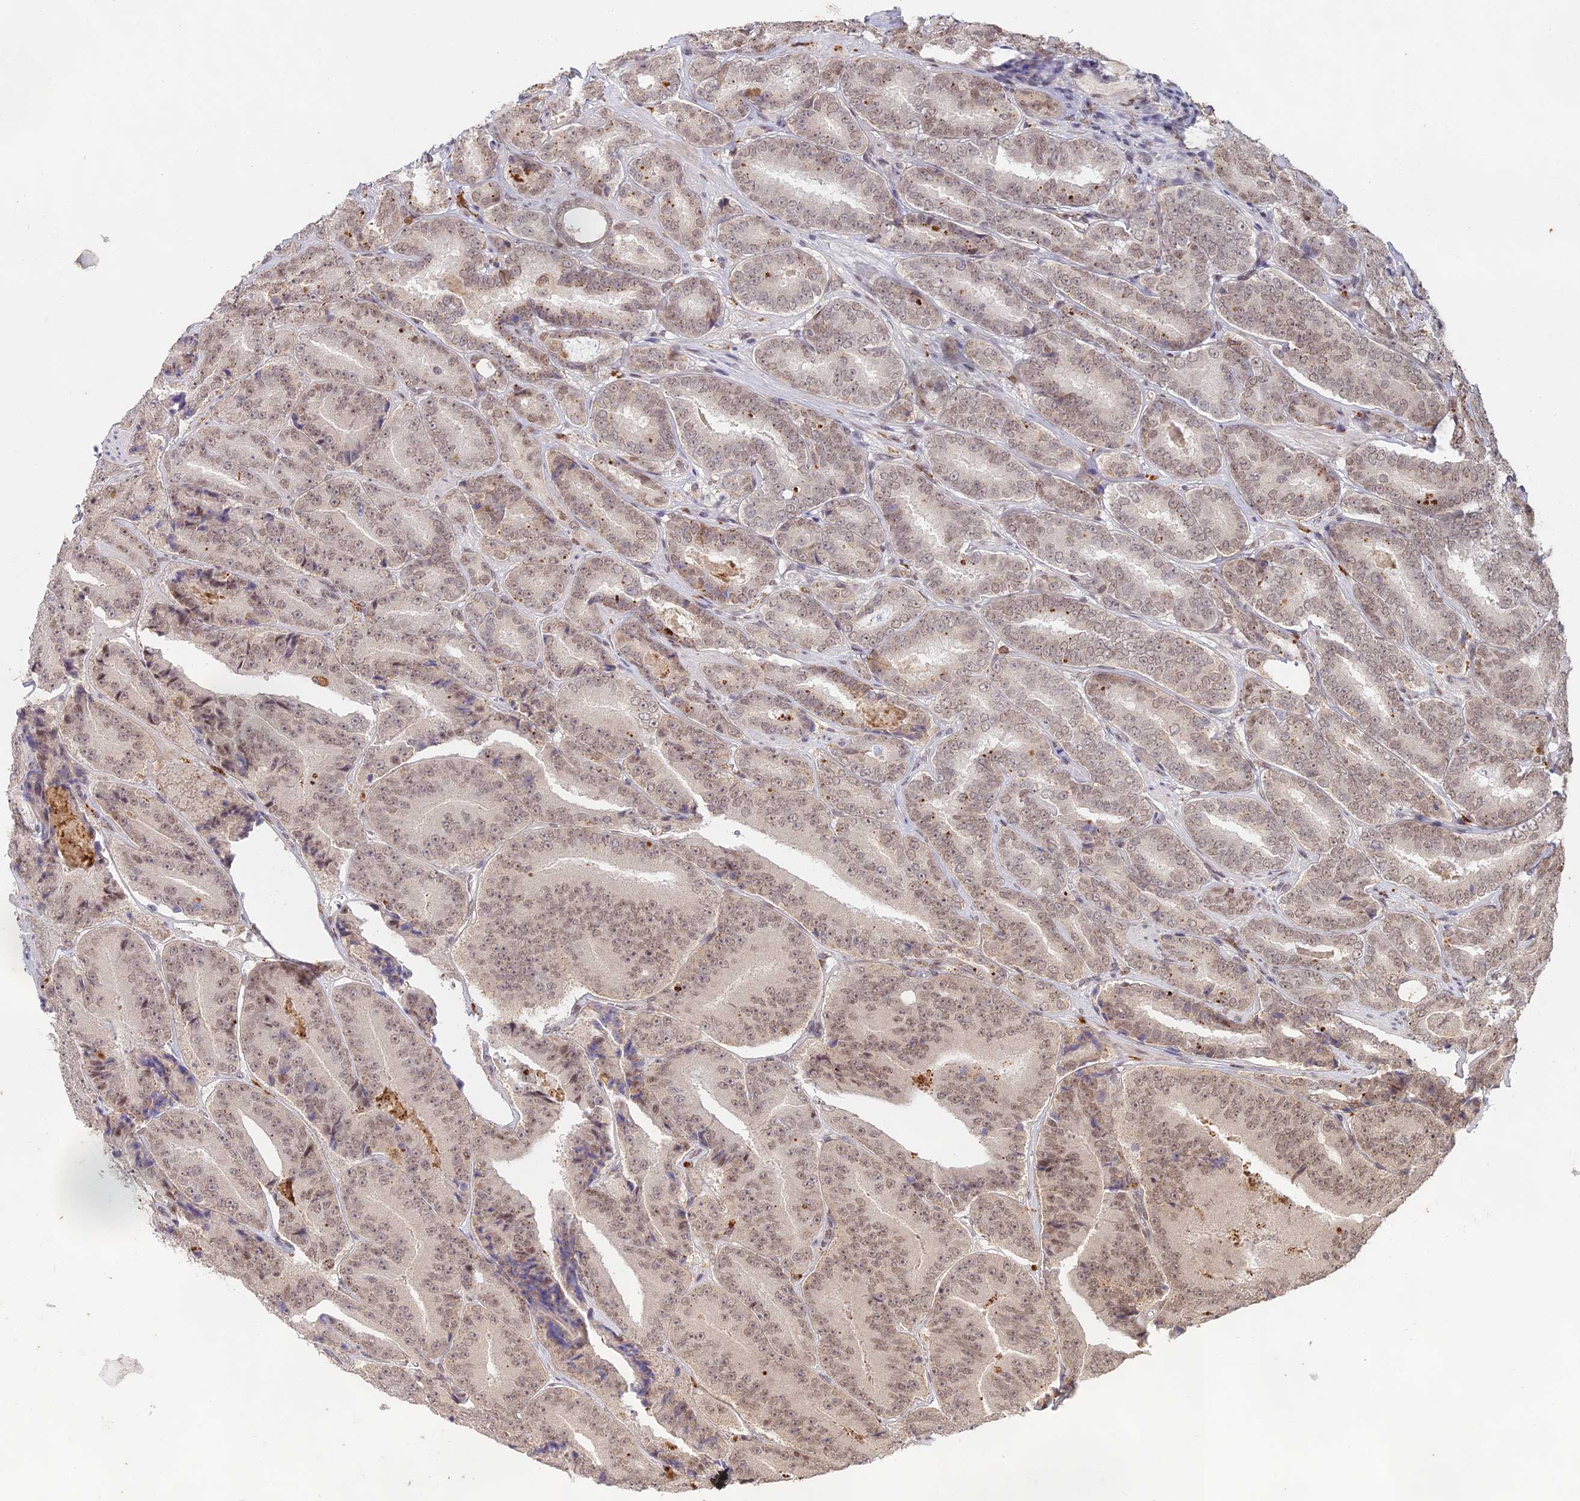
{"staining": {"intensity": "moderate", "quantity": ">75%", "location": "cytoplasmic/membranous,nuclear"}, "tissue": "prostate cancer", "cell_type": "Tumor cells", "image_type": "cancer", "snomed": [{"axis": "morphology", "description": "Adenocarcinoma, High grade"}, {"axis": "topography", "description": "Prostate"}], "caption": "A high-resolution image shows immunohistochemistry staining of prostate cancer, which displays moderate cytoplasmic/membranous and nuclear positivity in approximately >75% of tumor cells.", "gene": "ABHD17A", "patient": {"sex": "male", "age": 72}}